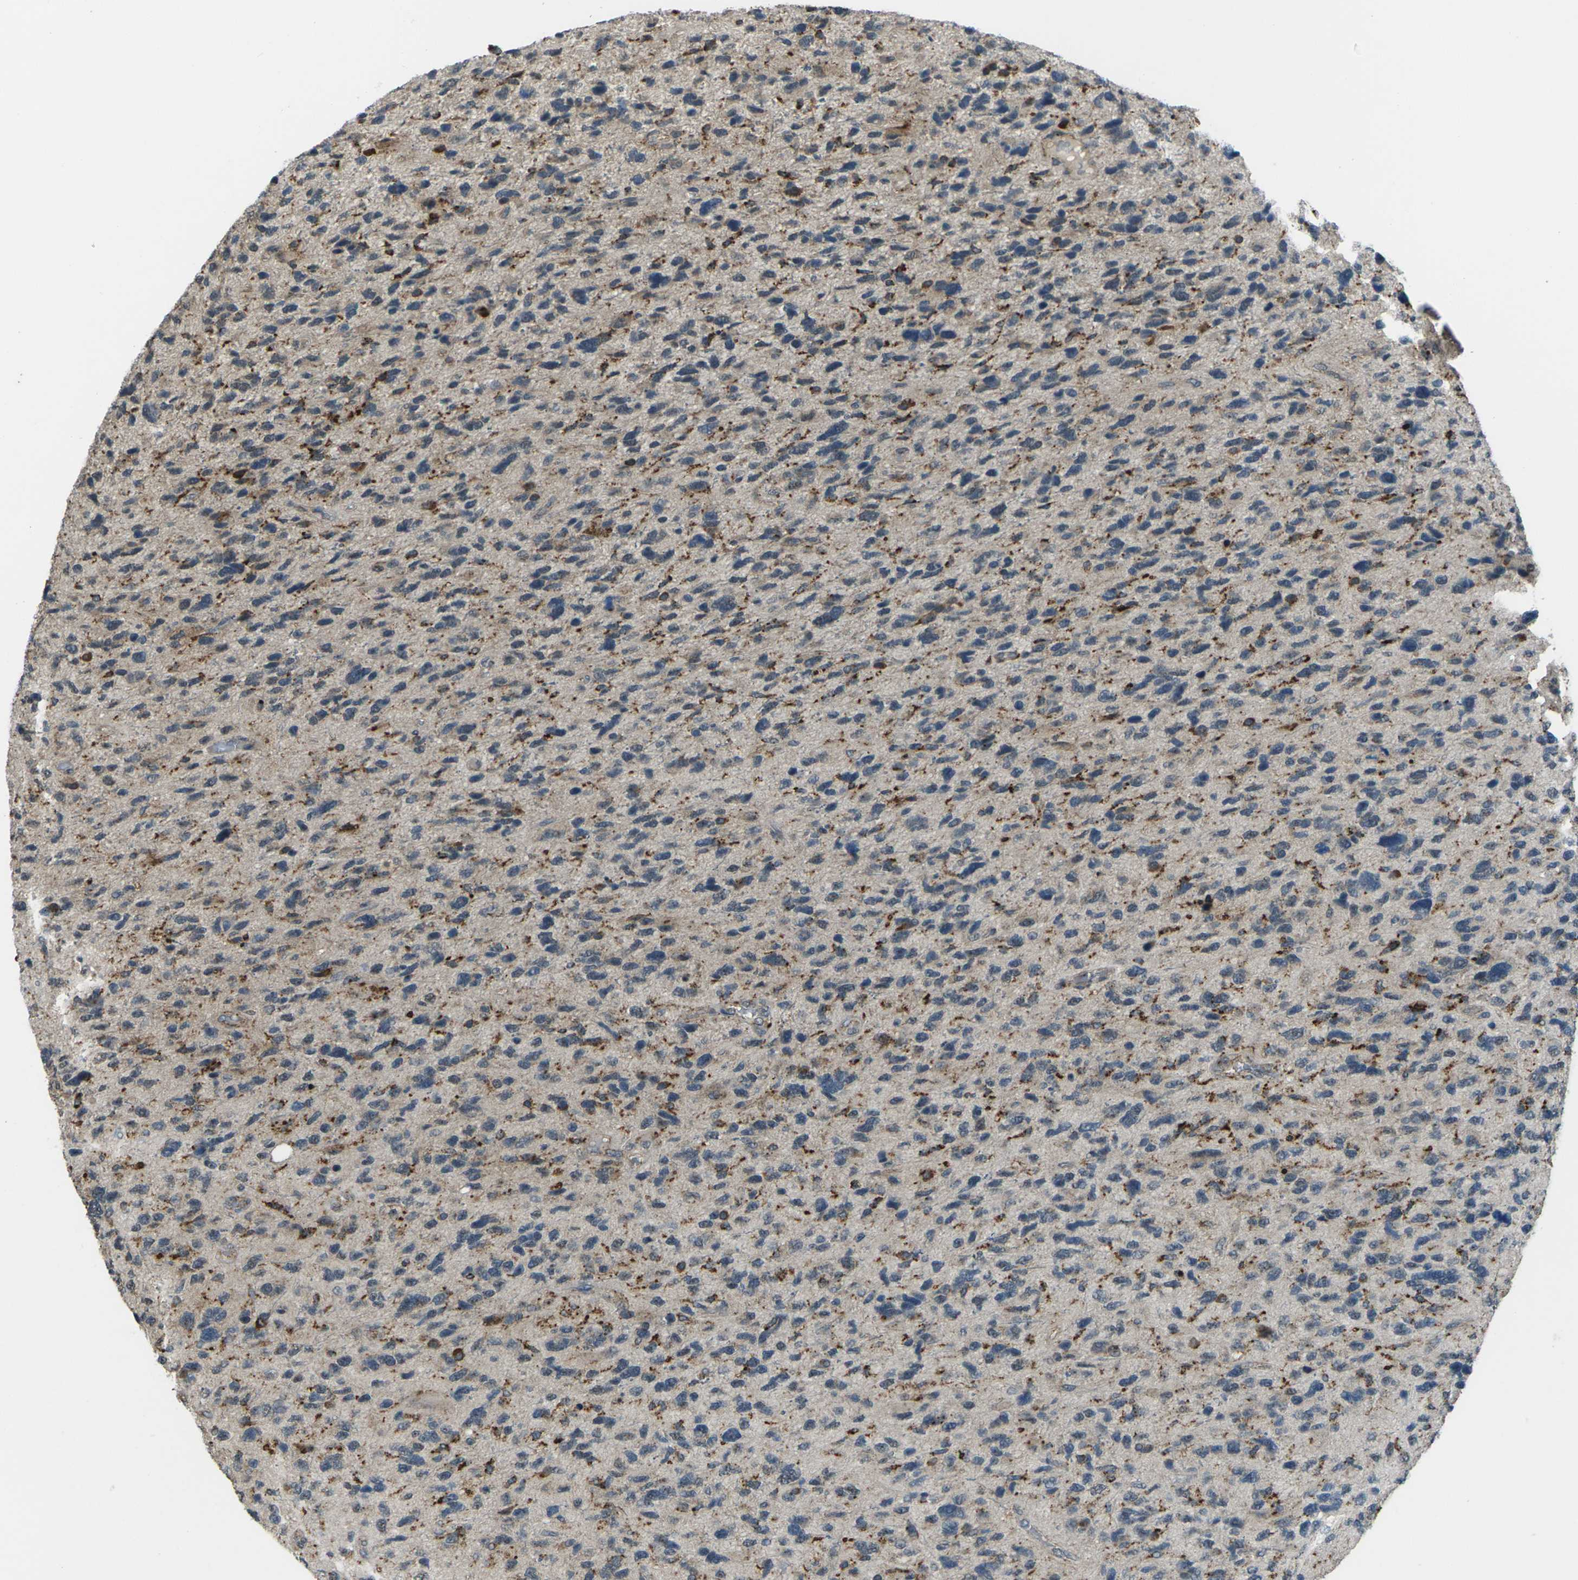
{"staining": {"intensity": "moderate", "quantity": "25%-75%", "location": "cytoplasmic/membranous"}, "tissue": "glioma", "cell_type": "Tumor cells", "image_type": "cancer", "snomed": [{"axis": "morphology", "description": "Glioma, malignant, High grade"}, {"axis": "topography", "description": "Brain"}], "caption": "Glioma stained for a protein (brown) displays moderate cytoplasmic/membranous positive positivity in about 25%-75% of tumor cells.", "gene": "SLC31A2", "patient": {"sex": "female", "age": 58}}